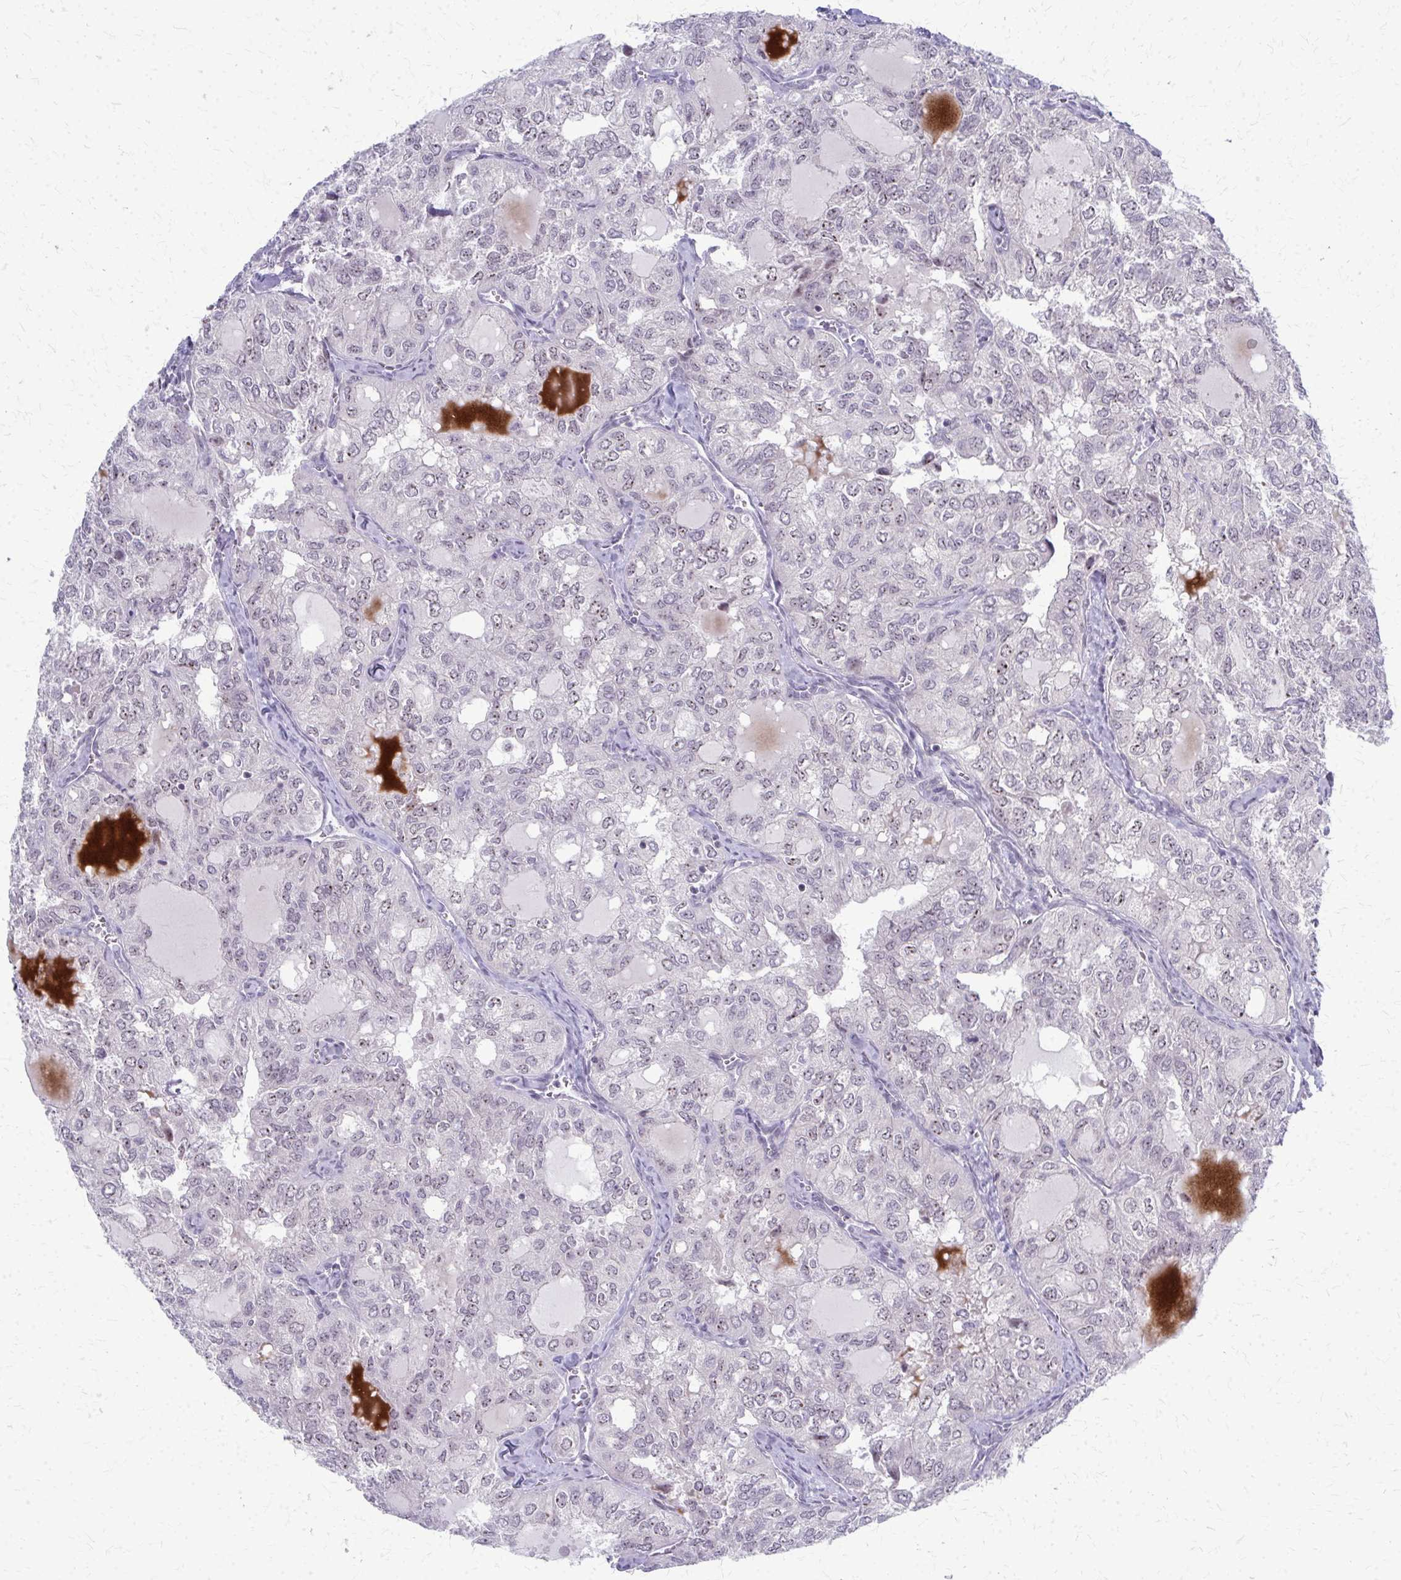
{"staining": {"intensity": "weak", "quantity": "25%-75%", "location": "nuclear"}, "tissue": "thyroid cancer", "cell_type": "Tumor cells", "image_type": "cancer", "snomed": [{"axis": "morphology", "description": "Follicular adenoma carcinoma, NOS"}, {"axis": "topography", "description": "Thyroid gland"}], "caption": "Thyroid cancer (follicular adenoma carcinoma) stained with immunohistochemistry (IHC) reveals weak nuclear positivity in about 25%-75% of tumor cells.", "gene": "NUDT16", "patient": {"sex": "male", "age": 75}}